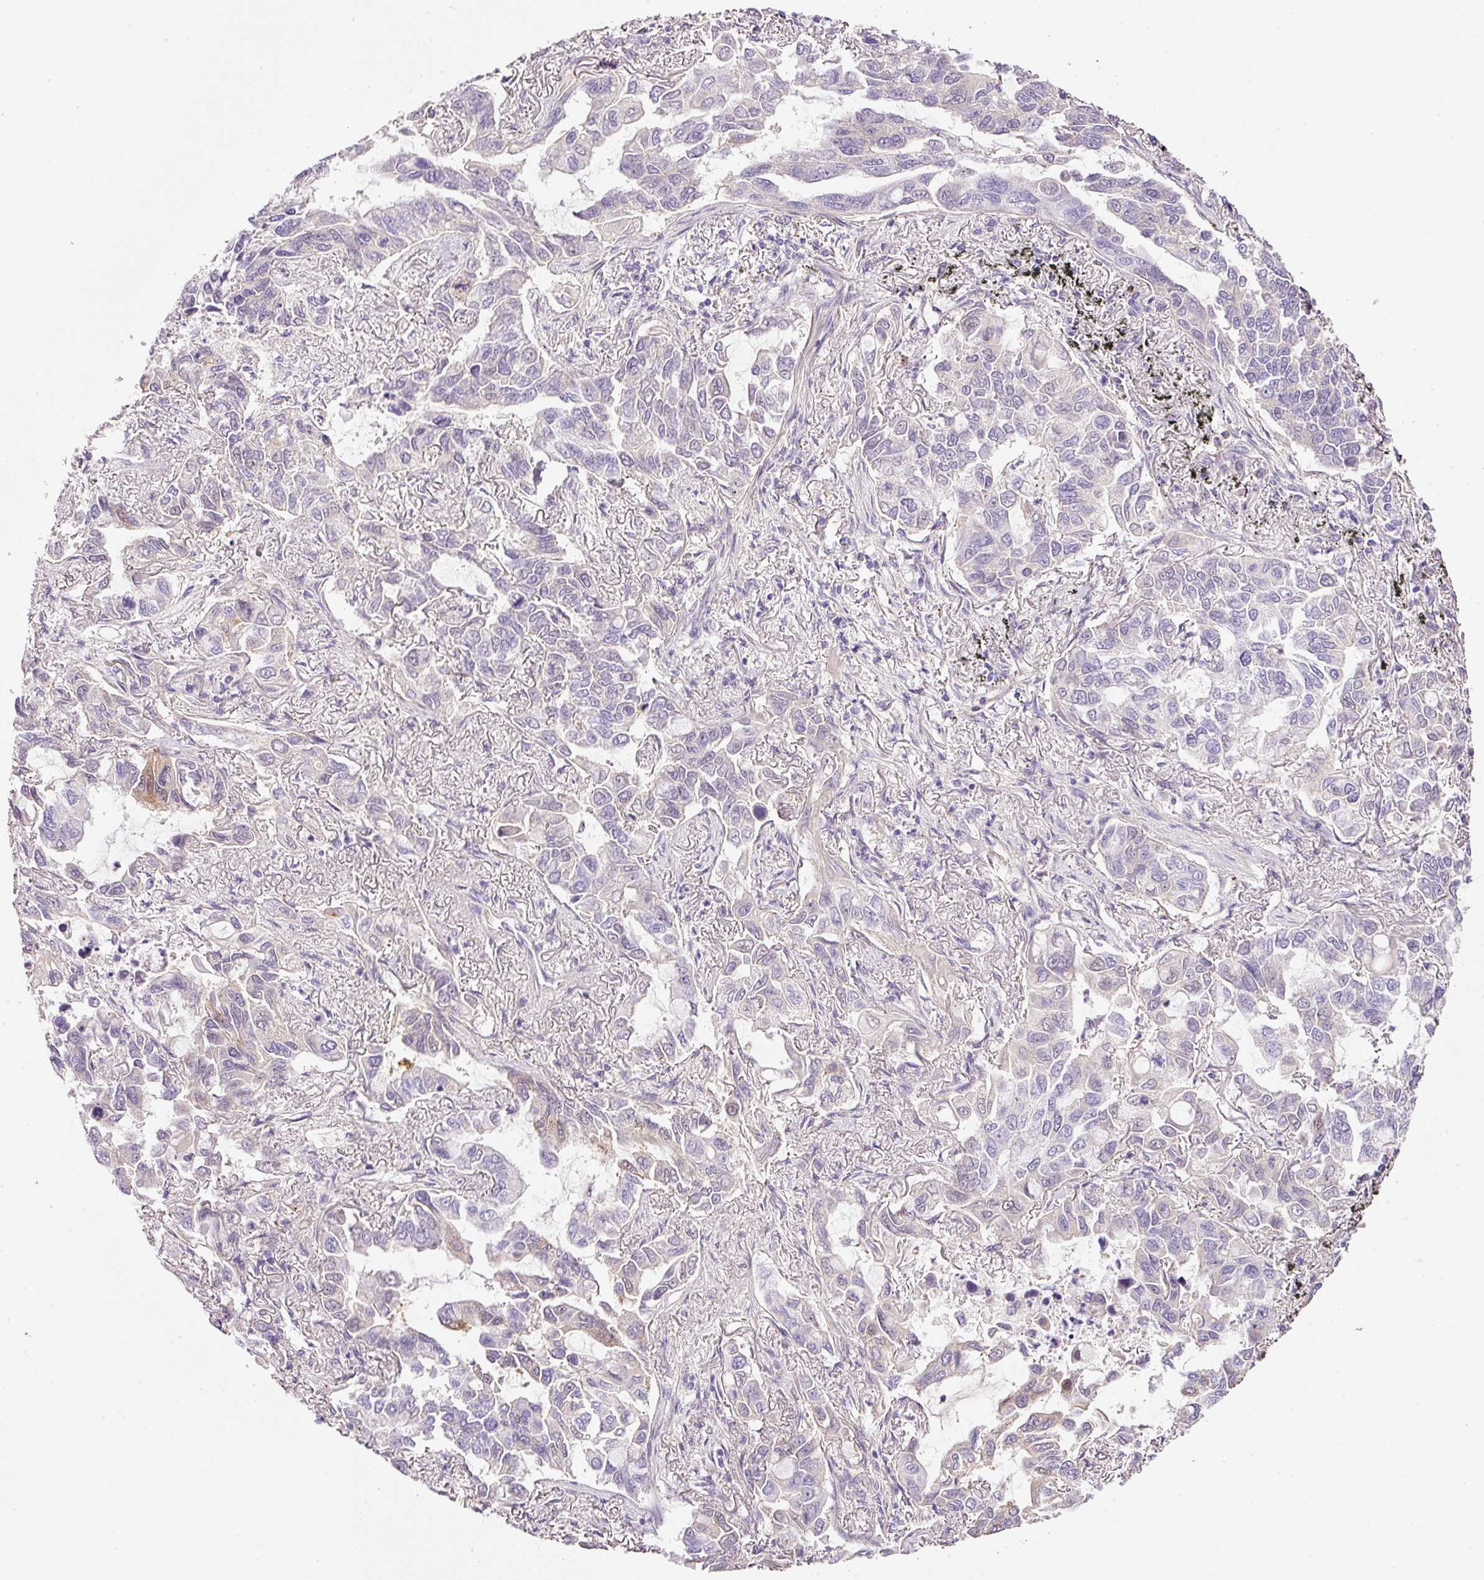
{"staining": {"intensity": "negative", "quantity": "none", "location": "none"}, "tissue": "lung cancer", "cell_type": "Tumor cells", "image_type": "cancer", "snomed": [{"axis": "morphology", "description": "Adenocarcinoma, NOS"}, {"axis": "topography", "description": "Lung"}], "caption": "Immunohistochemical staining of human lung cancer demonstrates no significant staining in tumor cells. (Brightfield microscopy of DAB immunohistochemistry (IHC) at high magnification).", "gene": "SOS2", "patient": {"sex": "male", "age": 64}}